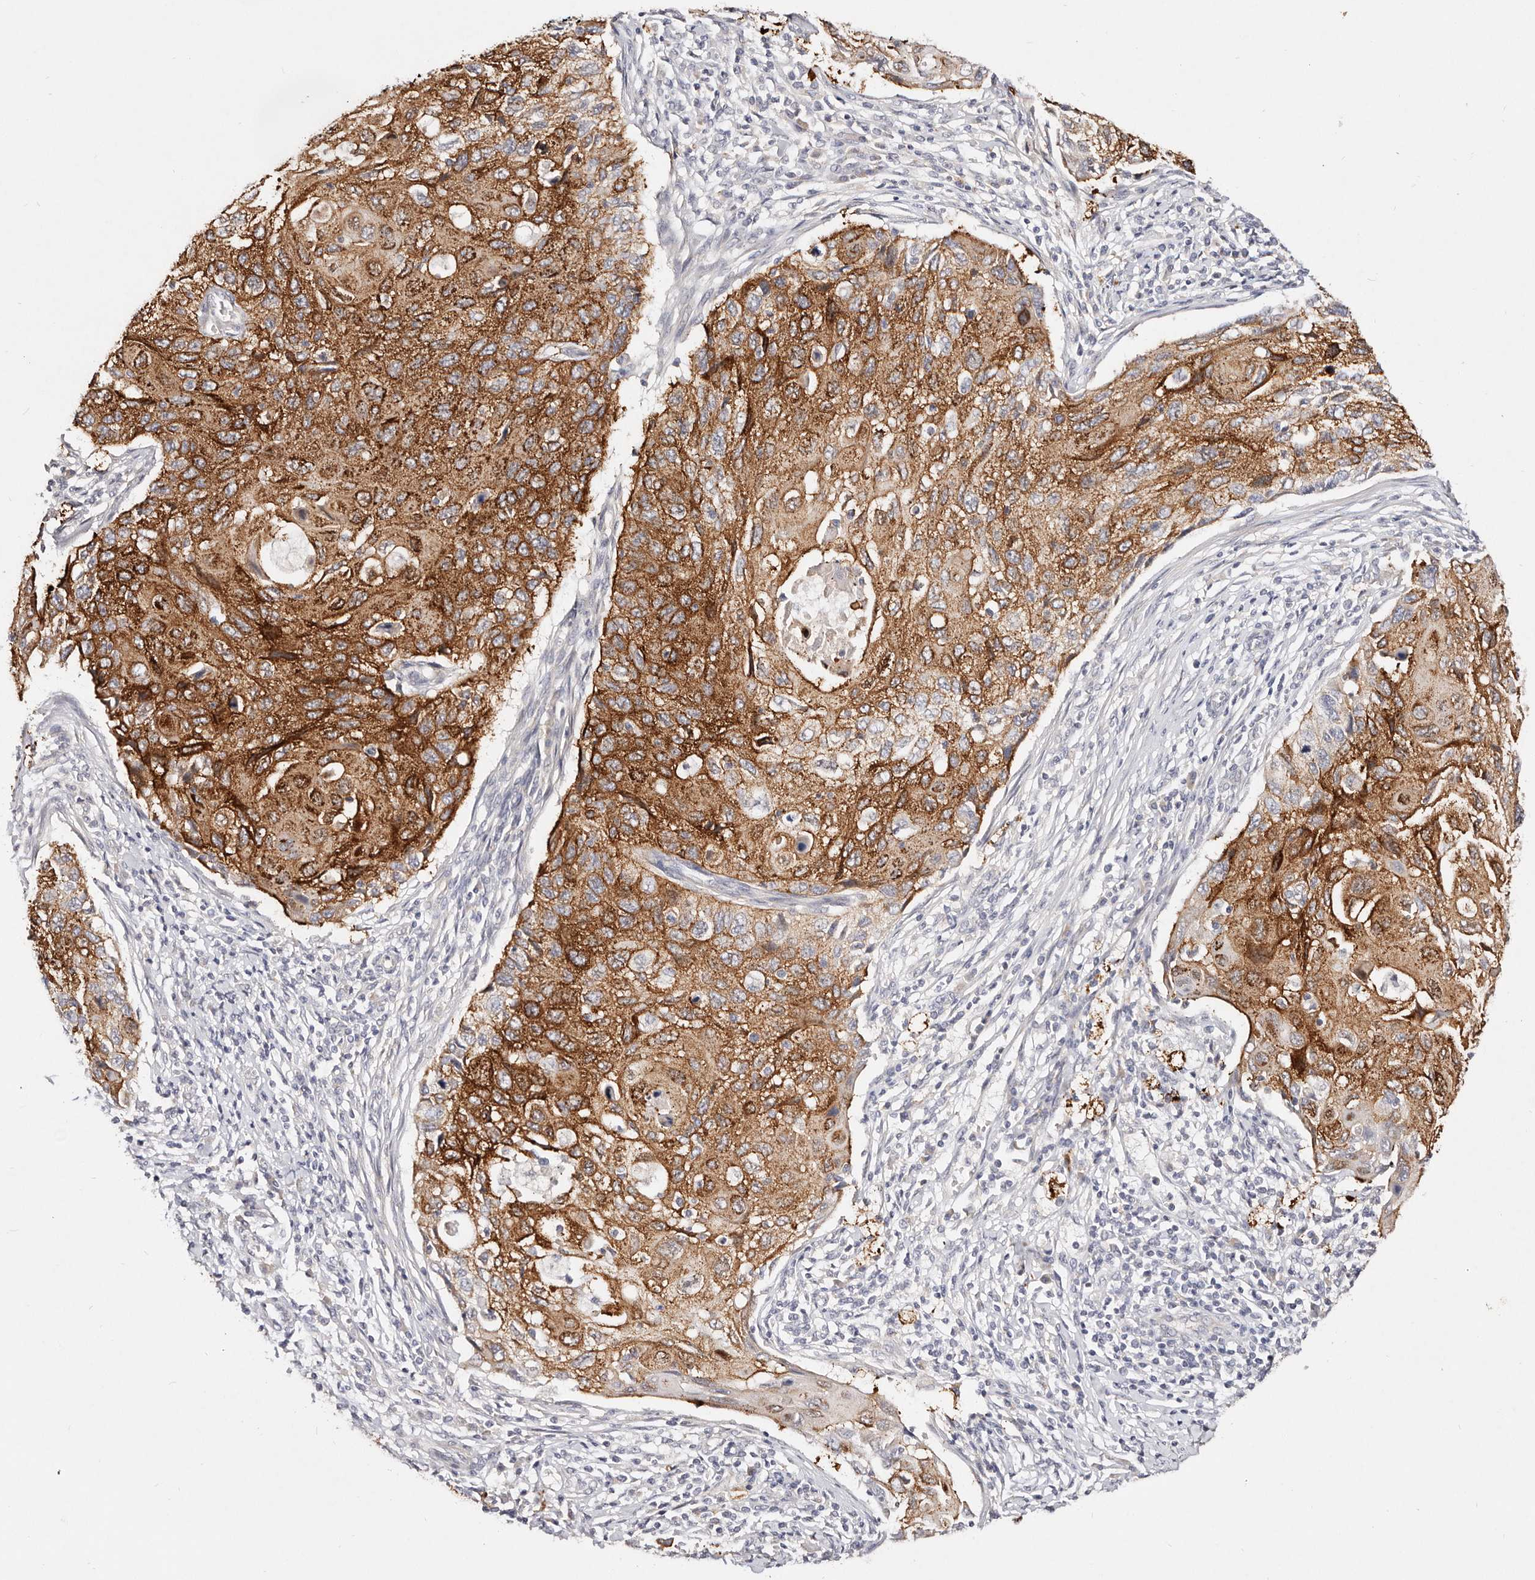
{"staining": {"intensity": "strong", "quantity": ">75%", "location": "cytoplasmic/membranous"}, "tissue": "cervical cancer", "cell_type": "Tumor cells", "image_type": "cancer", "snomed": [{"axis": "morphology", "description": "Squamous cell carcinoma, NOS"}, {"axis": "topography", "description": "Cervix"}], "caption": "Brown immunohistochemical staining in cervical cancer shows strong cytoplasmic/membranous staining in about >75% of tumor cells. Nuclei are stained in blue.", "gene": "VIPAS39", "patient": {"sex": "female", "age": 70}}